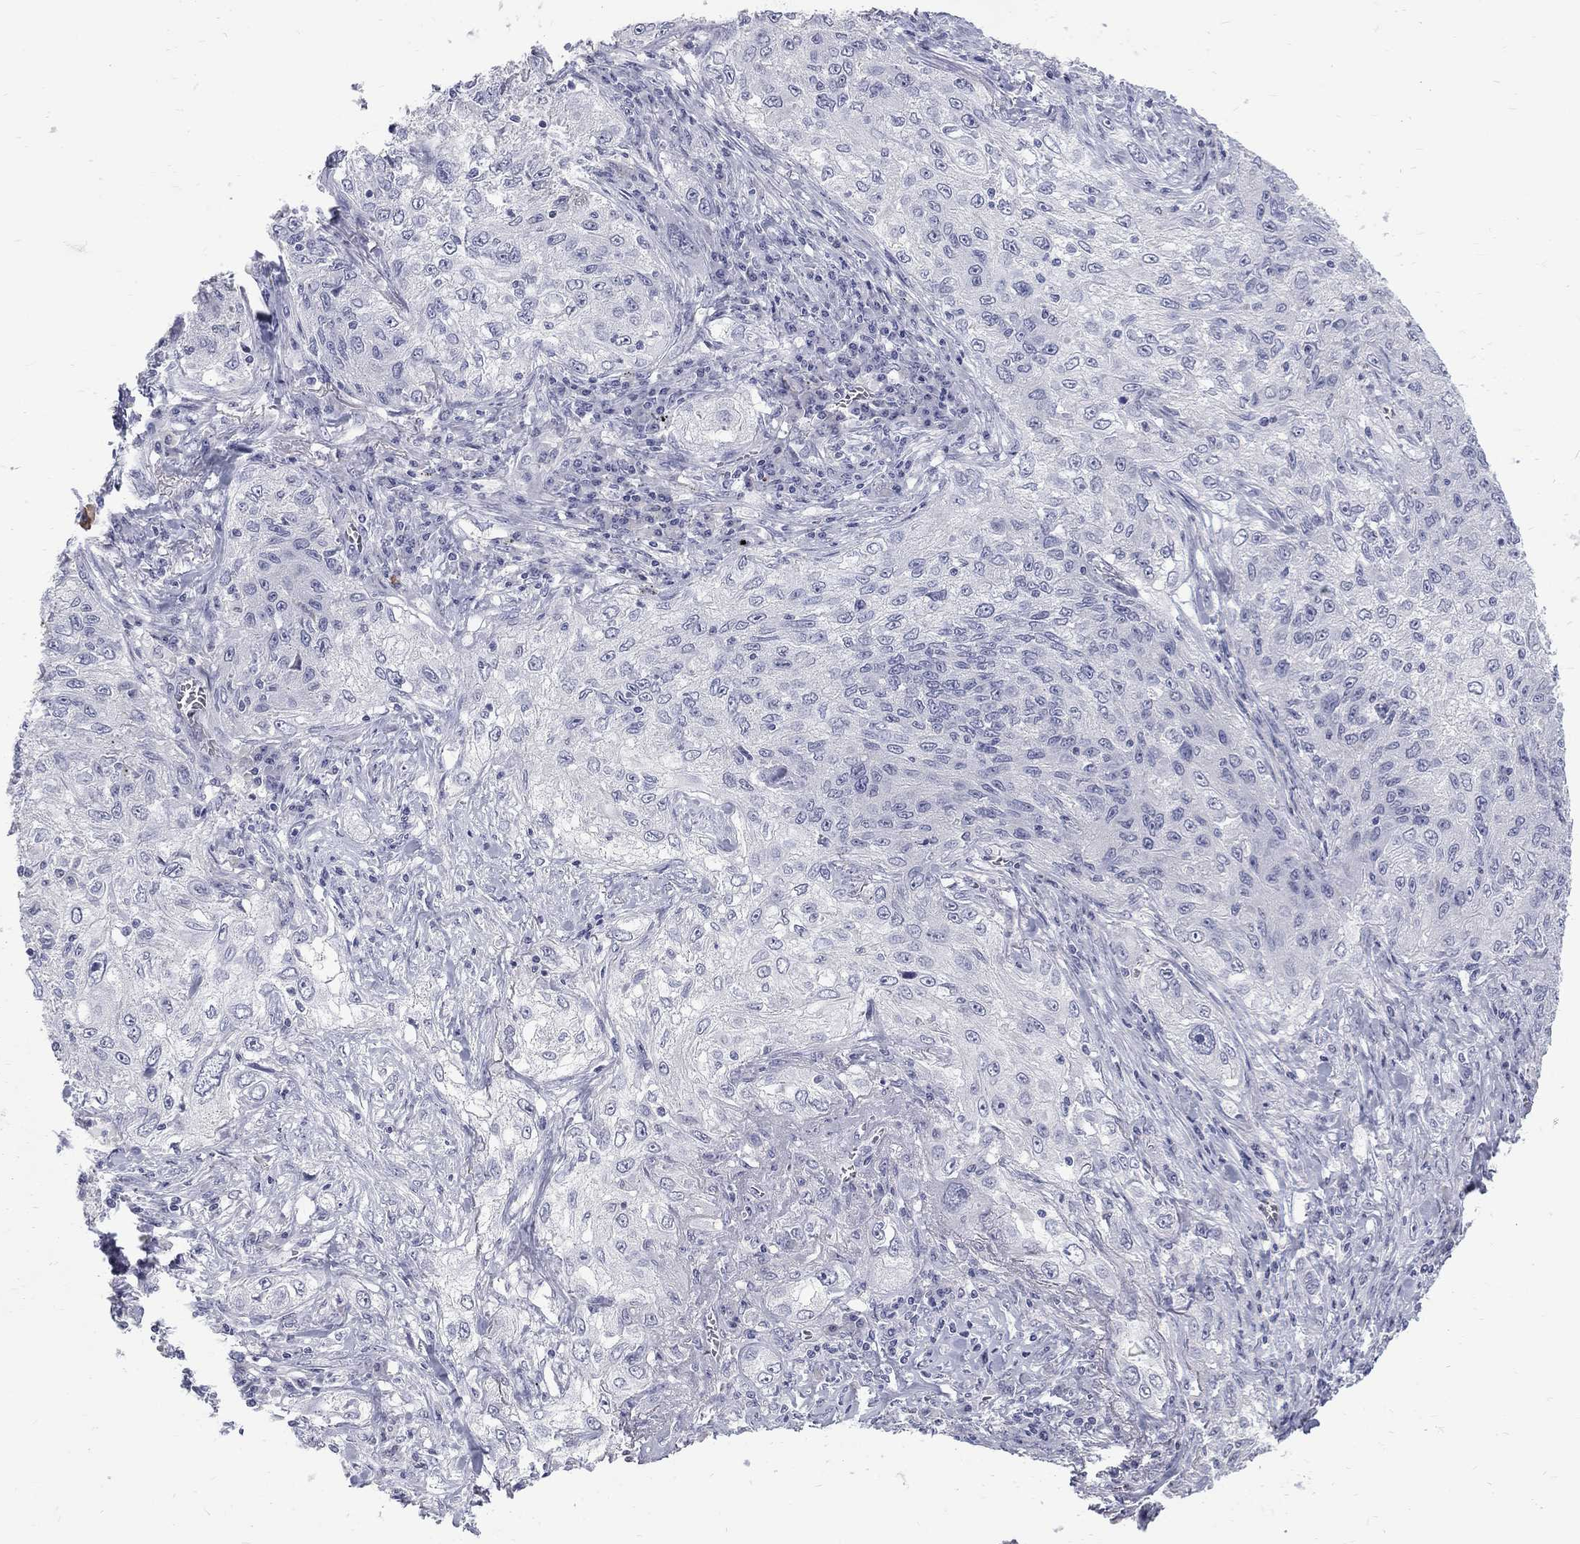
{"staining": {"intensity": "negative", "quantity": "none", "location": "none"}, "tissue": "lung cancer", "cell_type": "Tumor cells", "image_type": "cancer", "snomed": [{"axis": "morphology", "description": "Squamous cell carcinoma, NOS"}, {"axis": "topography", "description": "Lung"}], "caption": "Immunohistochemistry (IHC) histopathology image of lung cancer stained for a protein (brown), which exhibits no staining in tumor cells.", "gene": "CTNND2", "patient": {"sex": "female", "age": 69}}